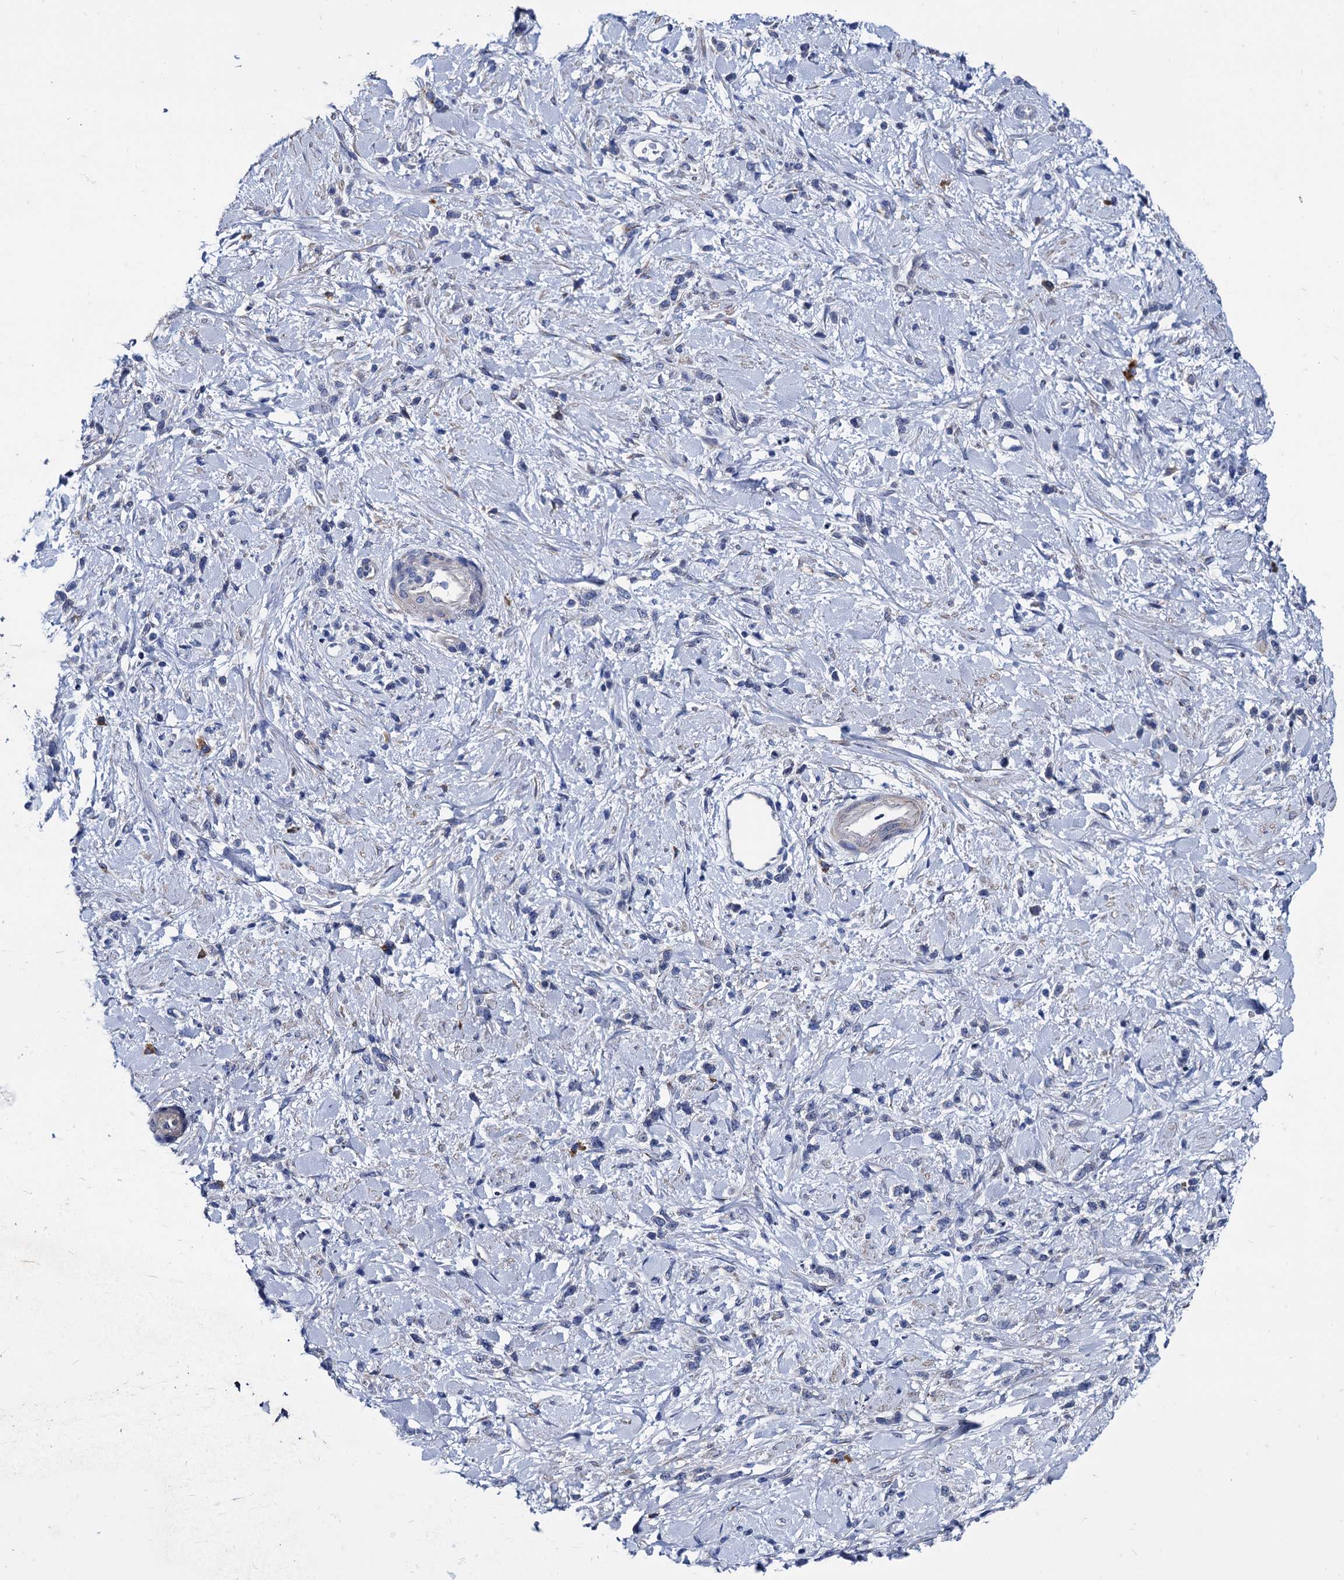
{"staining": {"intensity": "negative", "quantity": "none", "location": "none"}, "tissue": "stomach cancer", "cell_type": "Tumor cells", "image_type": "cancer", "snomed": [{"axis": "morphology", "description": "Adenocarcinoma, NOS"}, {"axis": "topography", "description": "Stomach"}], "caption": "DAB immunohistochemical staining of adenocarcinoma (stomach) exhibits no significant expression in tumor cells.", "gene": "FOXR2", "patient": {"sex": "female", "age": 60}}